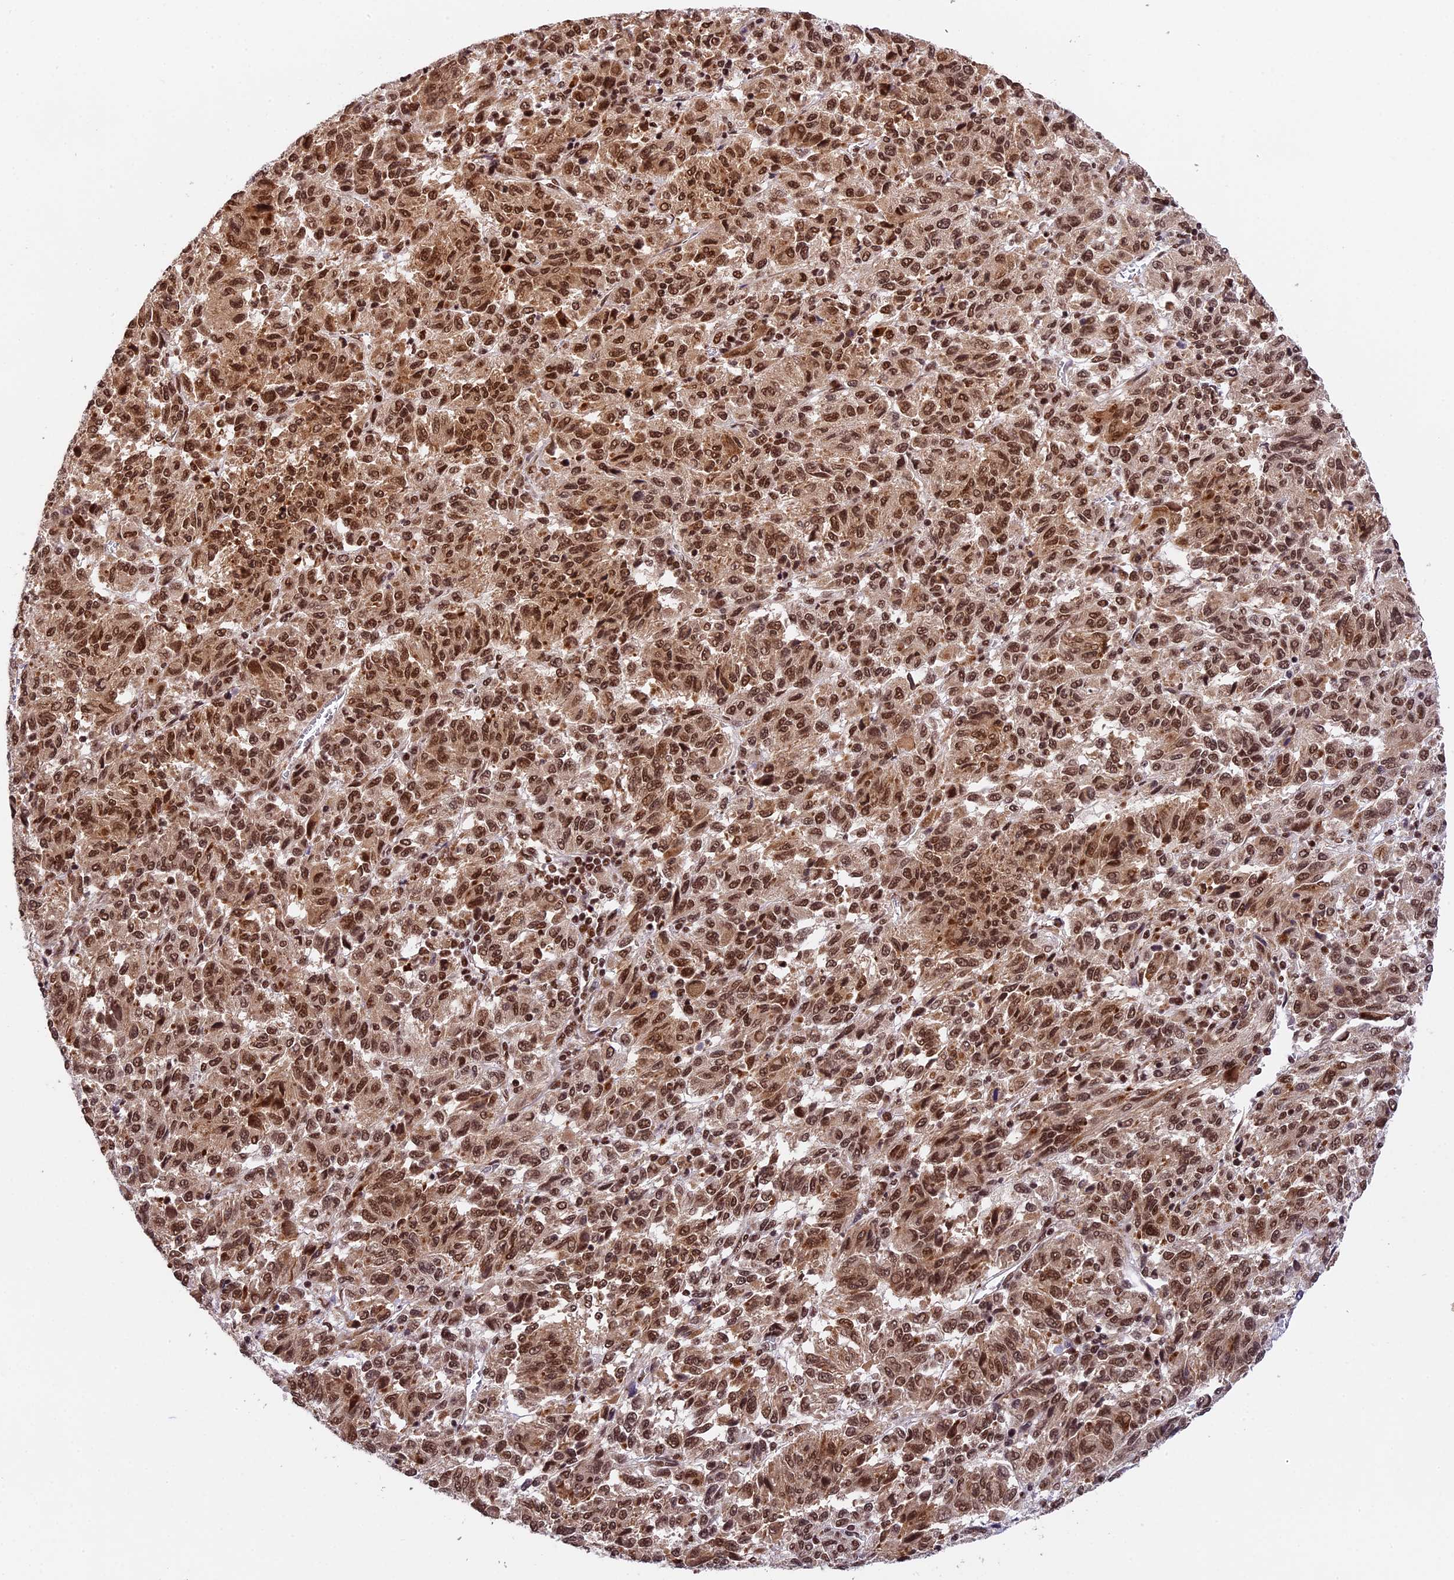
{"staining": {"intensity": "strong", "quantity": ">75%", "location": "cytoplasmic/membranous,nuclear"}, "tissue": "melanoma", "cell_type": "Tumor cells", "image_type": "cancer", "snomed": [{"axis": "morphology", "description": "Malignant melanoma, Metastatic site"}, {"axis": "topography", "description": "Lung"}], "caption": "The photomicrograph exhibits a brown stain indicating the presence of a protein in the cytoplasmic/membranous and nuclear of tumor cells in melanoma. (Stains: DAB (3,3'-diaminobenzidine) in brown, nuclei in blue, Microscopy: brightfield microscopy at high magnification).", "gene": "RAMAC", "patient": {"sex": "male", "age": 64}}